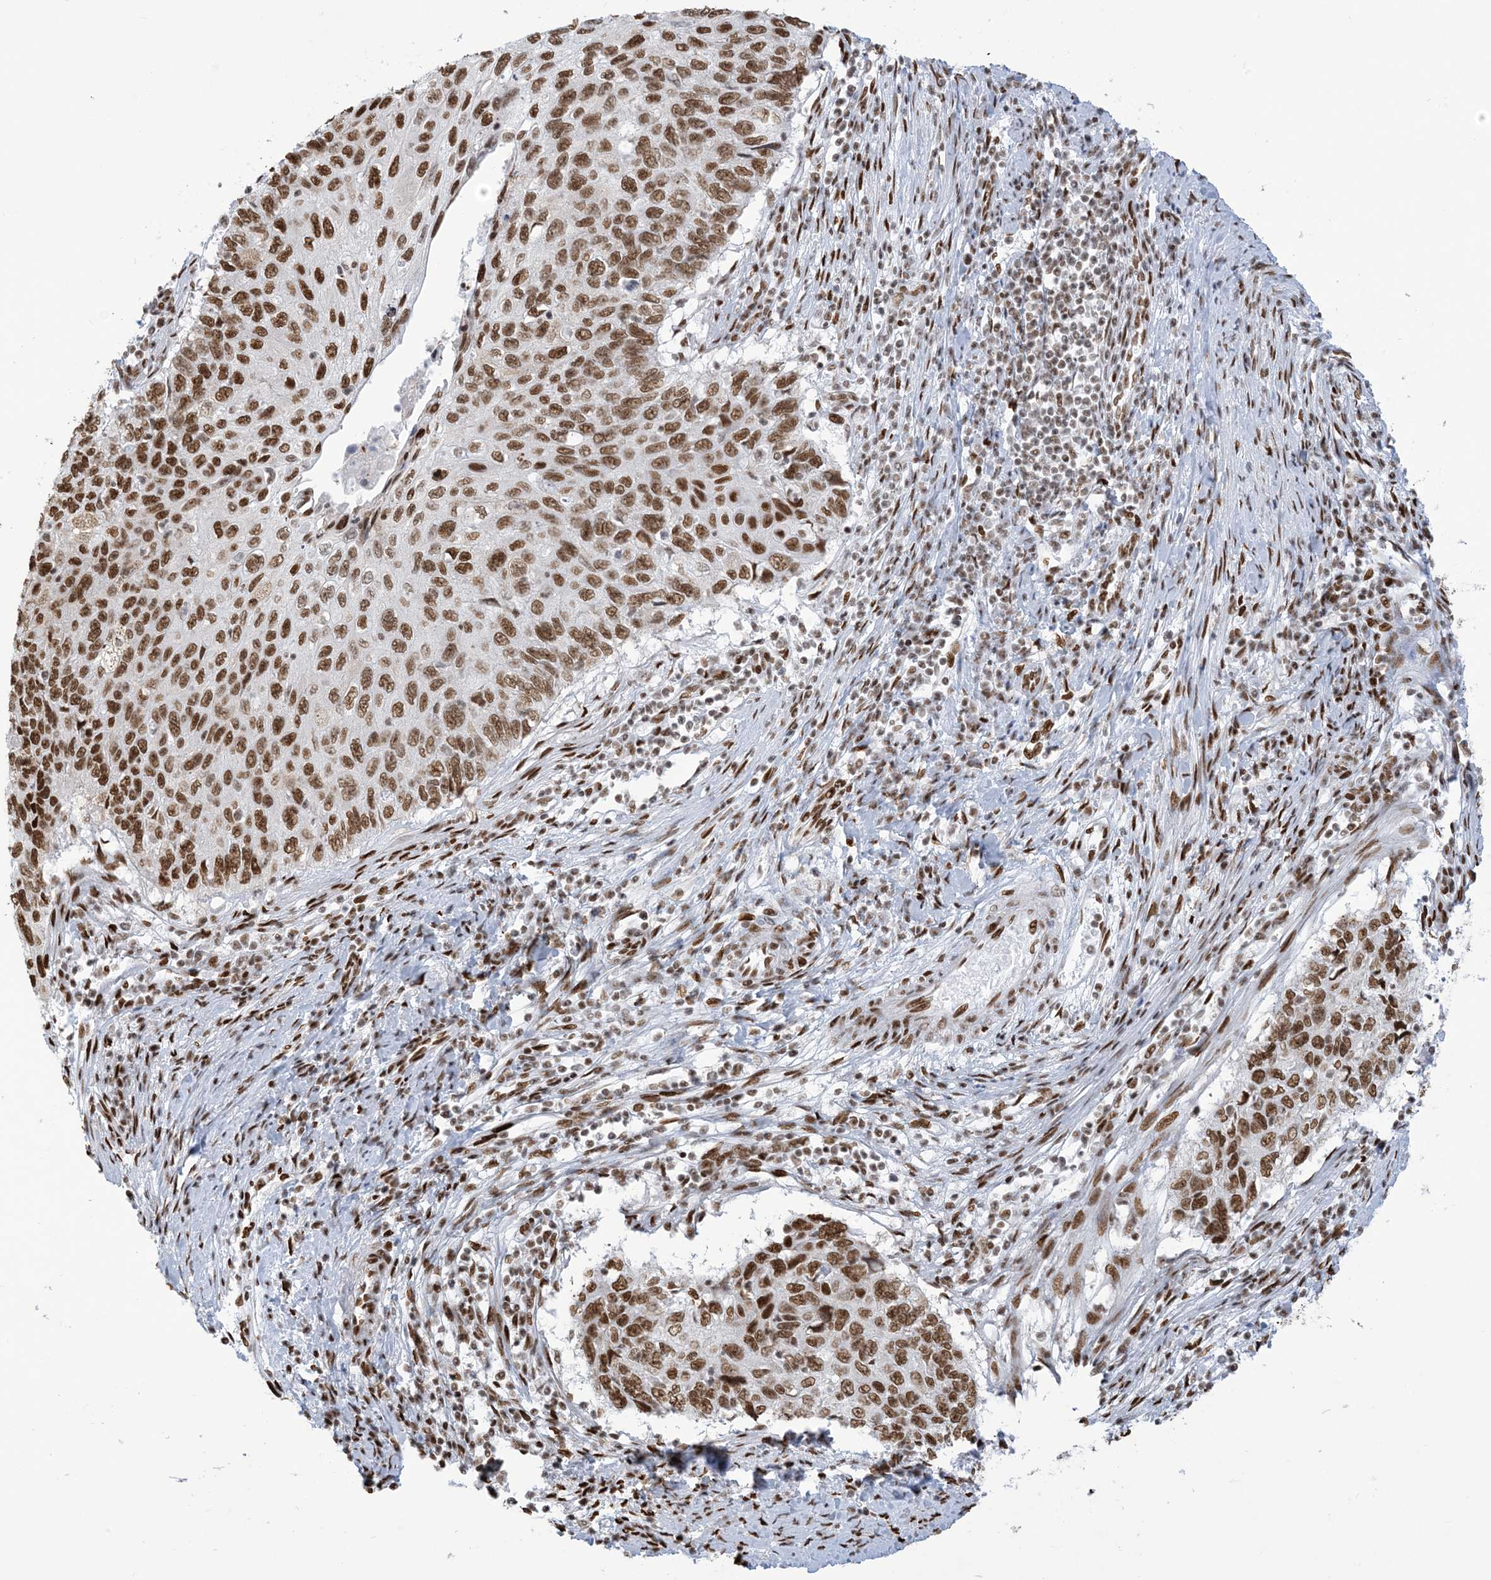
{"staining": {"intensity": "strong", "quantity": ">75%", "location": "nuclear"}, "tissue": "cervical cancer", "cell_type": "Tumor cells", "image_type": "cancer", "snomed": [{"axis": "morphology", "description": "Squamous cell carcinoma, NOS"}, {"axis": "topography", "description": "Cervix"}], "caption": "High-power microscopy captured an IHC image of cervical cancer (squamous cell carcinoma), revealing strong nuclear staining in about >75% of tumor cells.", "gene": "STAG1", "patient": {"sex": "female", "age": 70}}